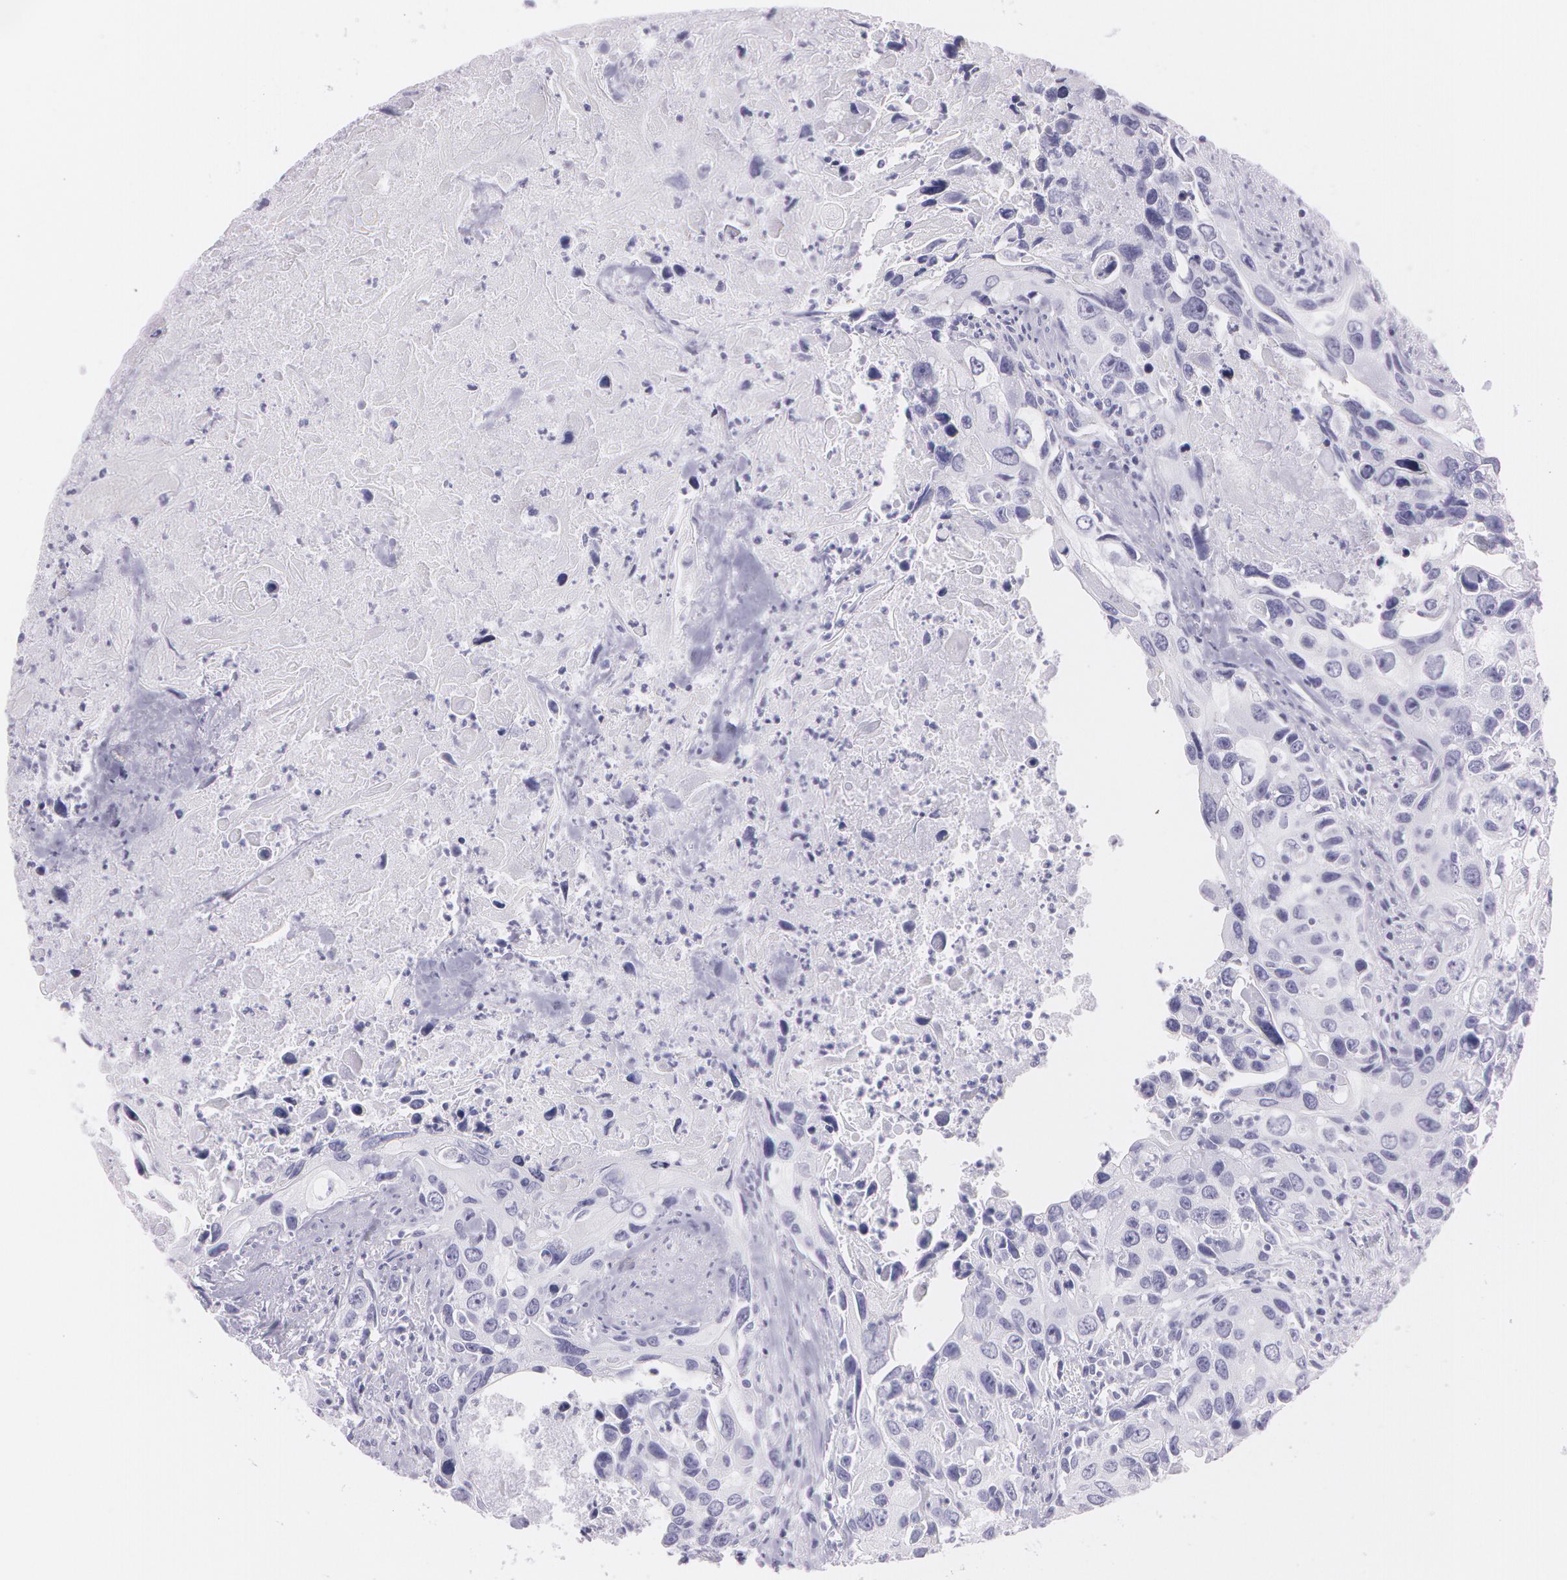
{"staining": {"intensity": "negative", "quantity": "none", "location": "none"}, "tissue": "urothelial cancer", "cell_type": "Tumor cells", "image_type": "cancer", "snomed": [{"axis": "morphology", "description": "Urothelial carcinoma, High grade"}, {"axis": "topography", "description": "Urinary bladder"}], "caption": "High-grade urothelial carcinoma stained for a protein using immunohistochemistry (IHC) shows no expression tumor cells.", "gene": "SNCG", "patient": {"sex": "male", "age": 71}}